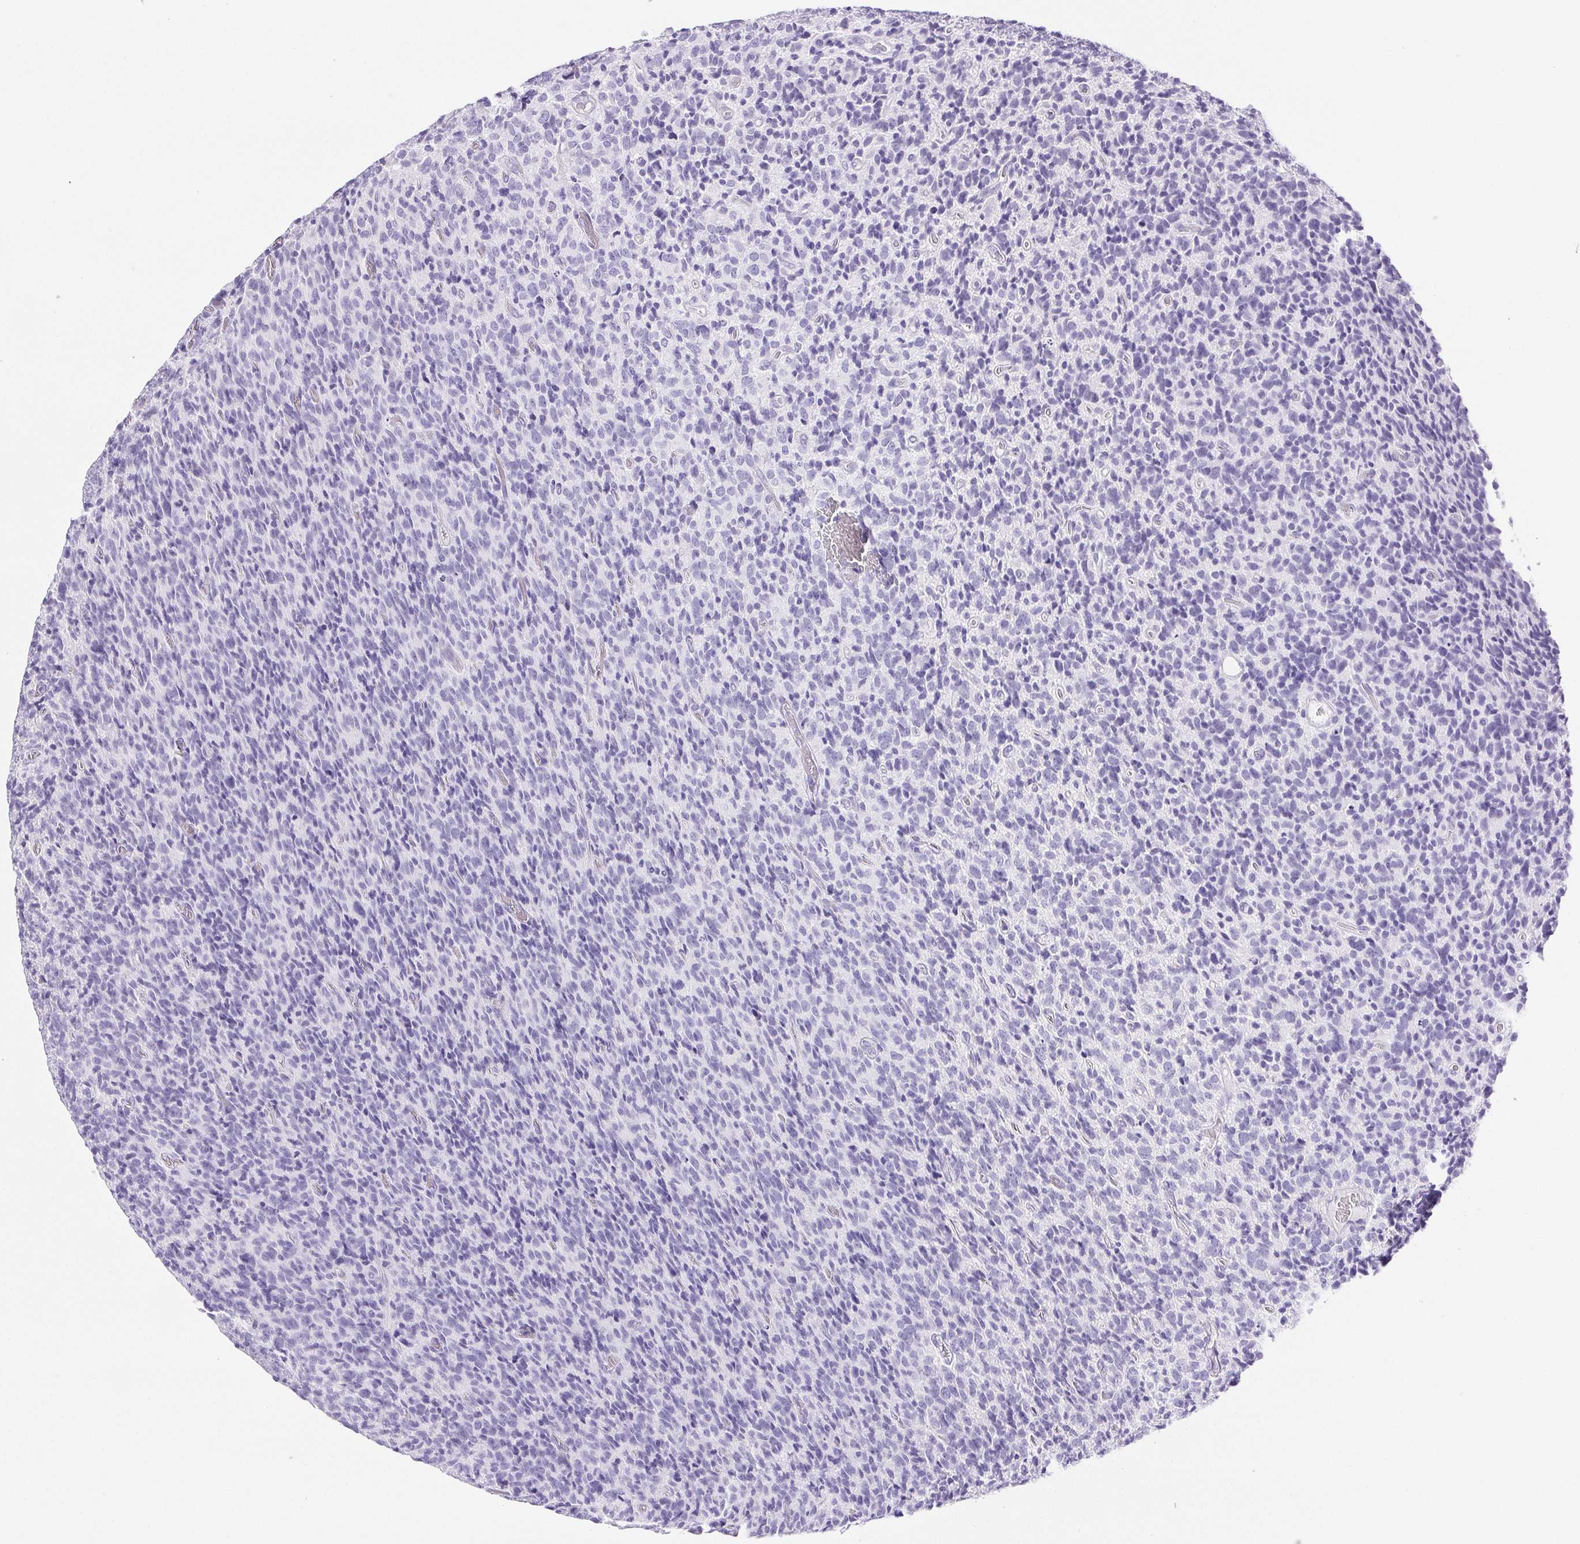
{"staining": {"intensity": "negative", "quantity": "none", "location": "none"}, "tissue": "glioma", "cell_type": "Tumor cells", "image_type": "cancer", "snomed": [{"axis": "morphology", "description": "Glioma, malignant, High grade"}, {"axis": "topography", "description": "Brain"}], "caption": "Immunohistochemistry (IHC) of human malignant glioma (high-grade) demonstrates no staining in tumor cells. (DAB (3,3'-diaminobenzidine) immunohistochemistry (IHC), high magnification).", "gene": "HLA-G", "patient": {"sex": "male", "age": 76}}